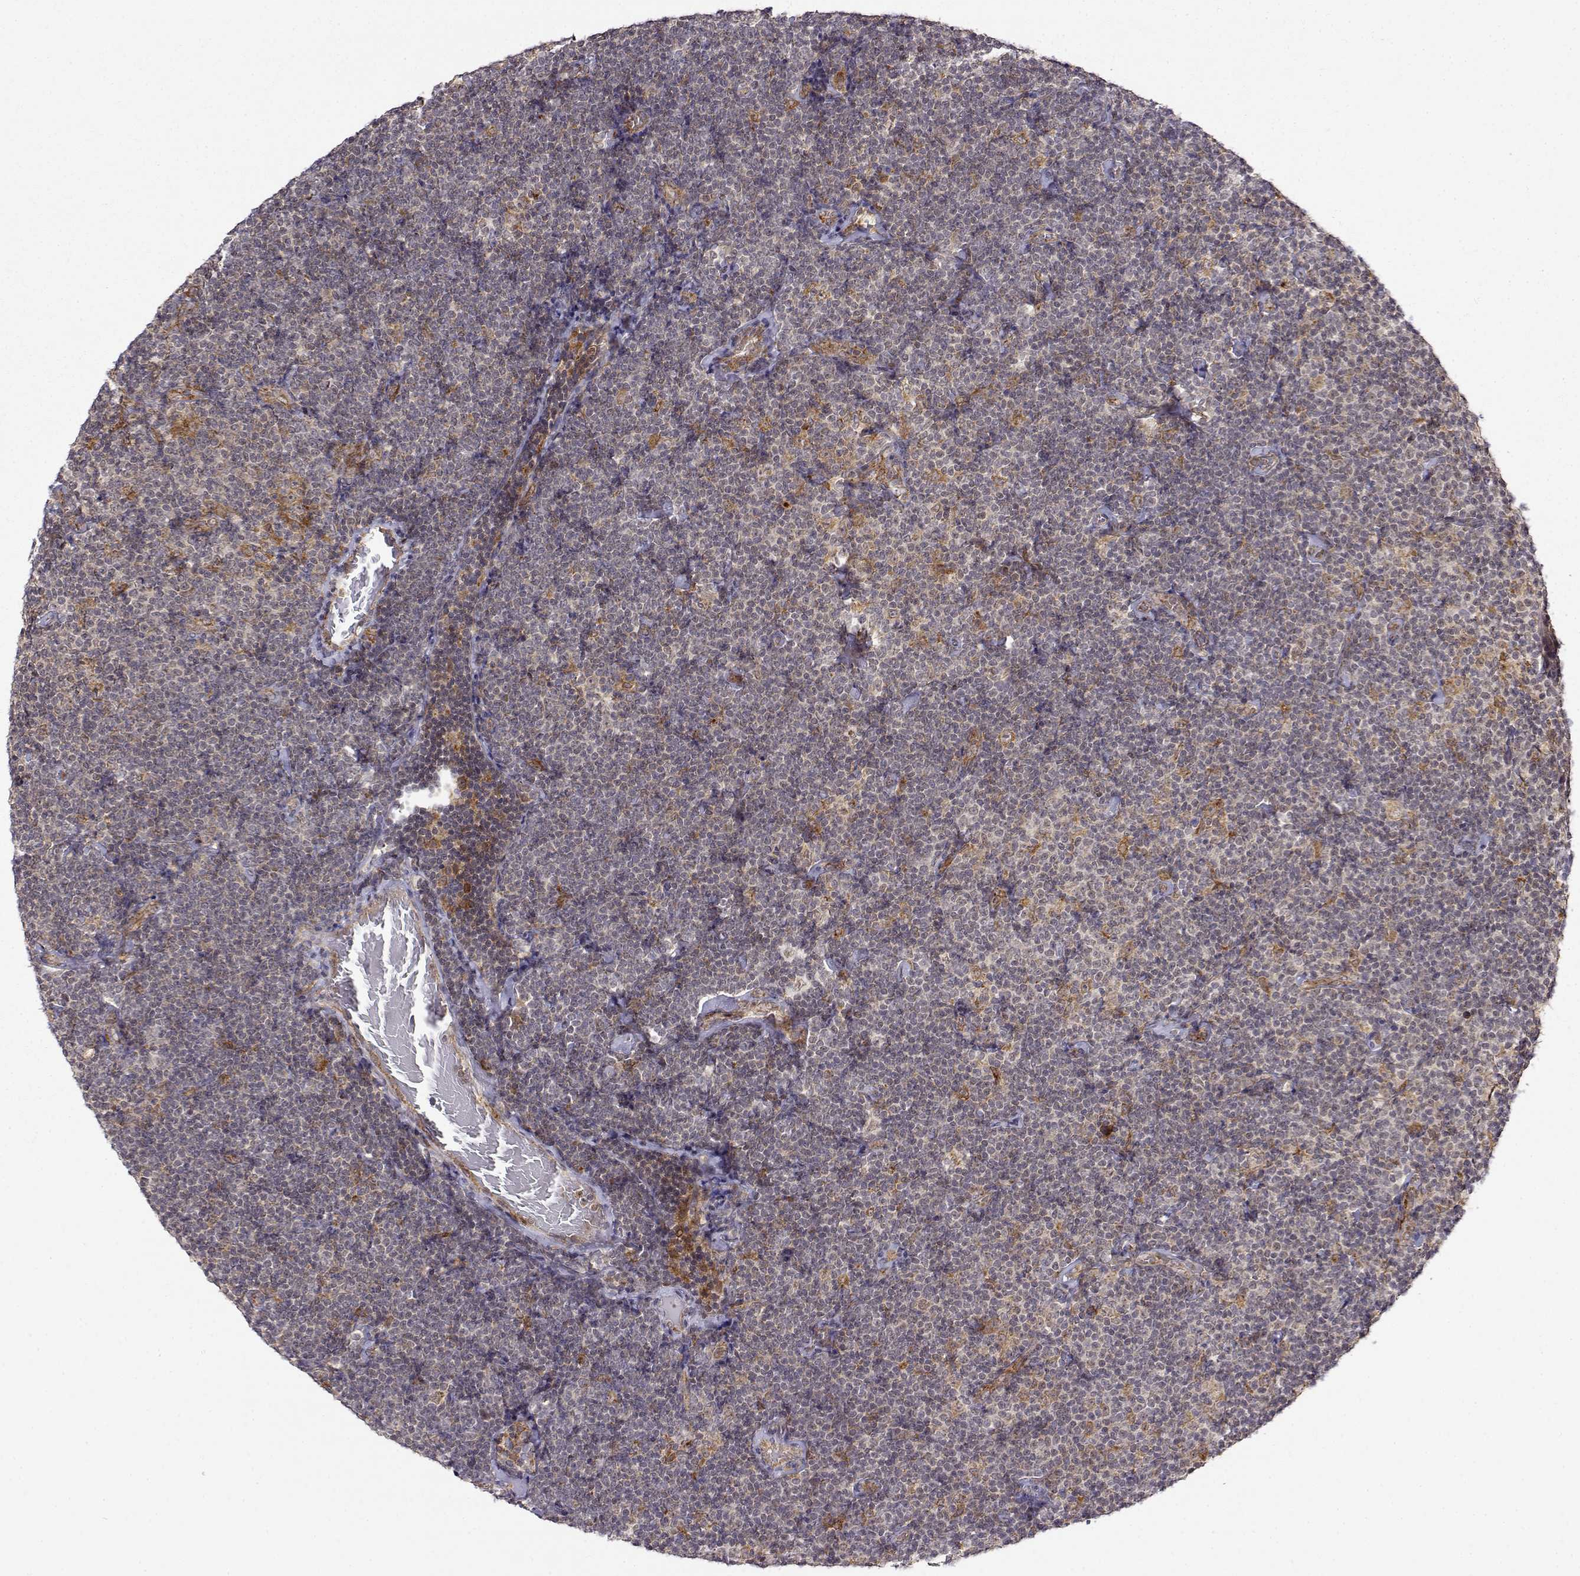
{"staining": {"intensity": "moderate", "quantity": "<25%", "location": "cytoplasmic/membranous"}, "tissue": "lymphoma", "cell_type": "Tumor cells", "image_type": "cancer", "snomed": [{"axis": "morphology", "description": "Malignant lymphoma, non-Hodgkin's type, Low grade"}, {"axis": "topography", "description": "Lymph node"}], "caption": "A low amount of moderate cytoplasmic/membranous positivity is present in approximately <25% of tumor cells in lymphoma tissue. (DAB IHC, brown staining for protein, blue staining for nuclei).", "gene": "RNF13", "patient": {"sex": "male", "age": 81}}